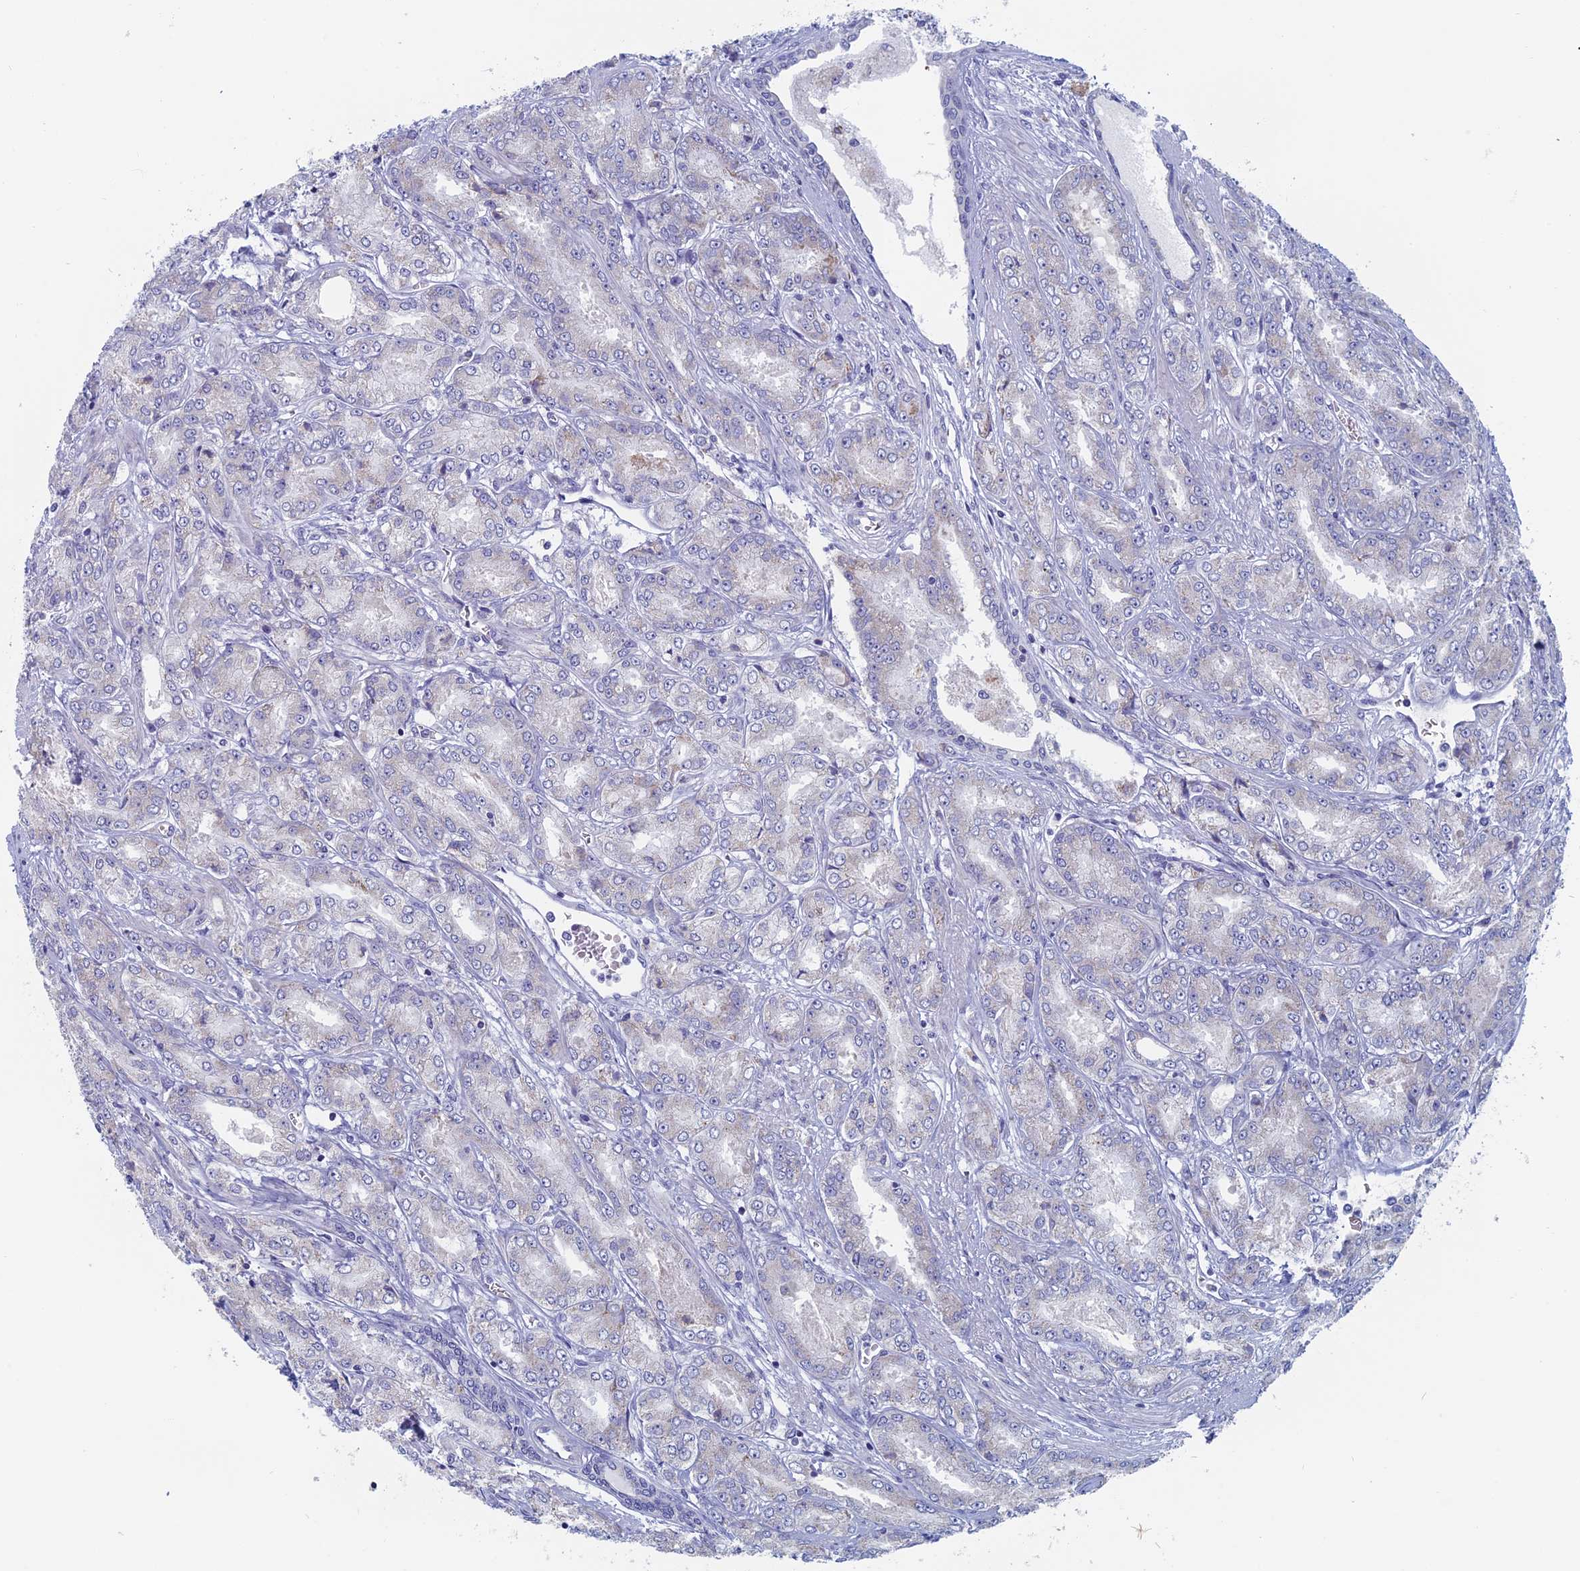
{"staining": {"intensity": "negative", "quantity": "none", "location": "none"}, "tissue": "prostate cancer", "cell_type": "Tumor cells", "image_type": "cancer", "snomed": [{"axis": "morphology", "description": "Adenocarcinoma, High grade"}, {"axis": "topography", "description": "Prostate"}], "caption": "DAB (3,3'-diaminobenzidine) immunohistochemical staining of prostate cancer (high-grade adenocarcinoma) exhibits no significant positivity in tumor cells.", "gene": "TBC1D30", "patient": {"sex": "male", "age": 74}}